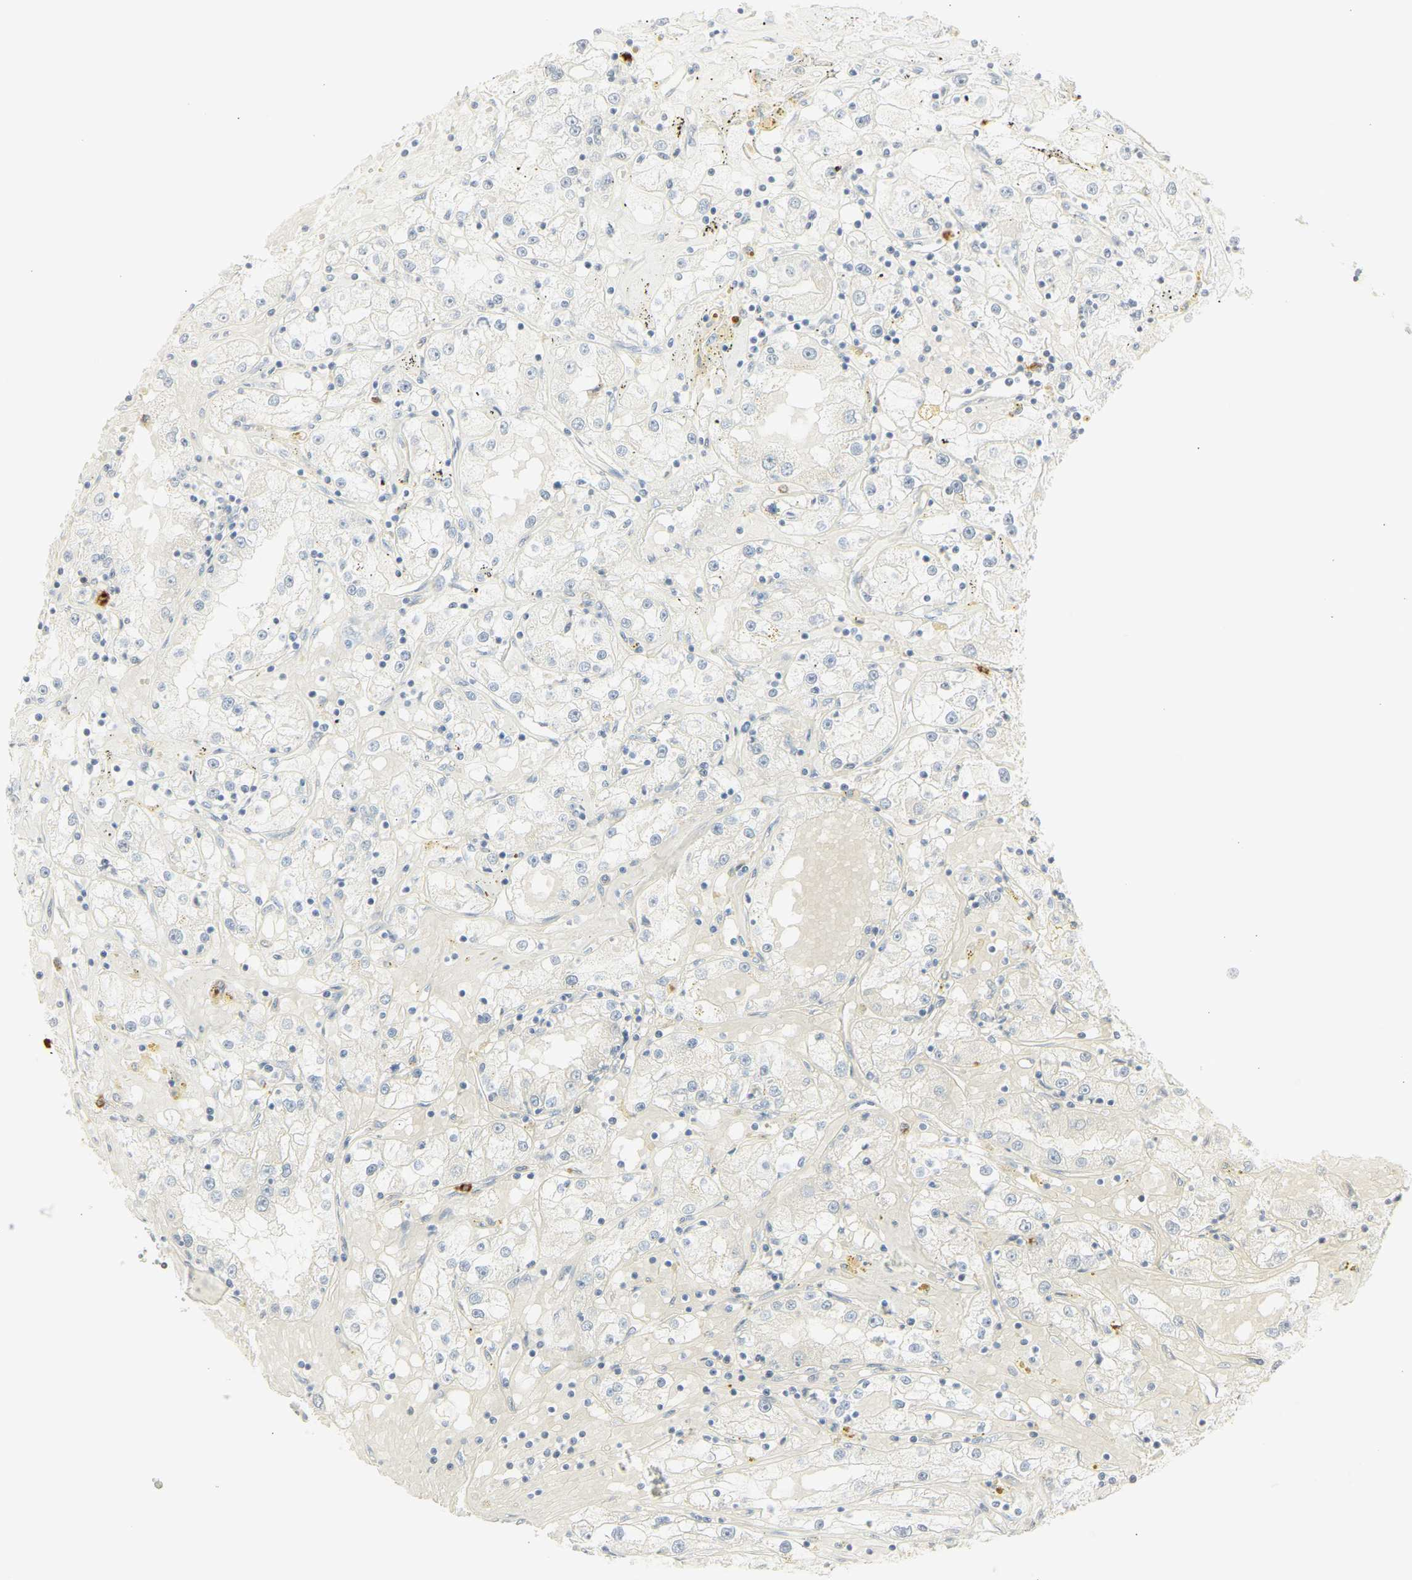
{"staining": {"intensity": "negative", "quantity": "none", "location": "none"}, "tissue": "renal cancer", "cell_type": "Tumor cells", "image_type": "cancer", "snomed": [{"axis": "morphology", "description": "Adenocarcinoma, NOS"}, {"axis": "topography", "description": "Kidney"}], "caption": "This histopathology image is of adenocarcinoma (renal) stained with IHC to label a protein in brown with the nuclei are counter-stained blue. There is no expression in tumor cells. Brightfield microscopy of immunohistochemistry stained with DAB (3,3'-diaminobenzidine) (brown) and hematoxylin (blue), captured at high magnification.", "gene": "MPO", "patient": {"sex": "male", "age": 56}}